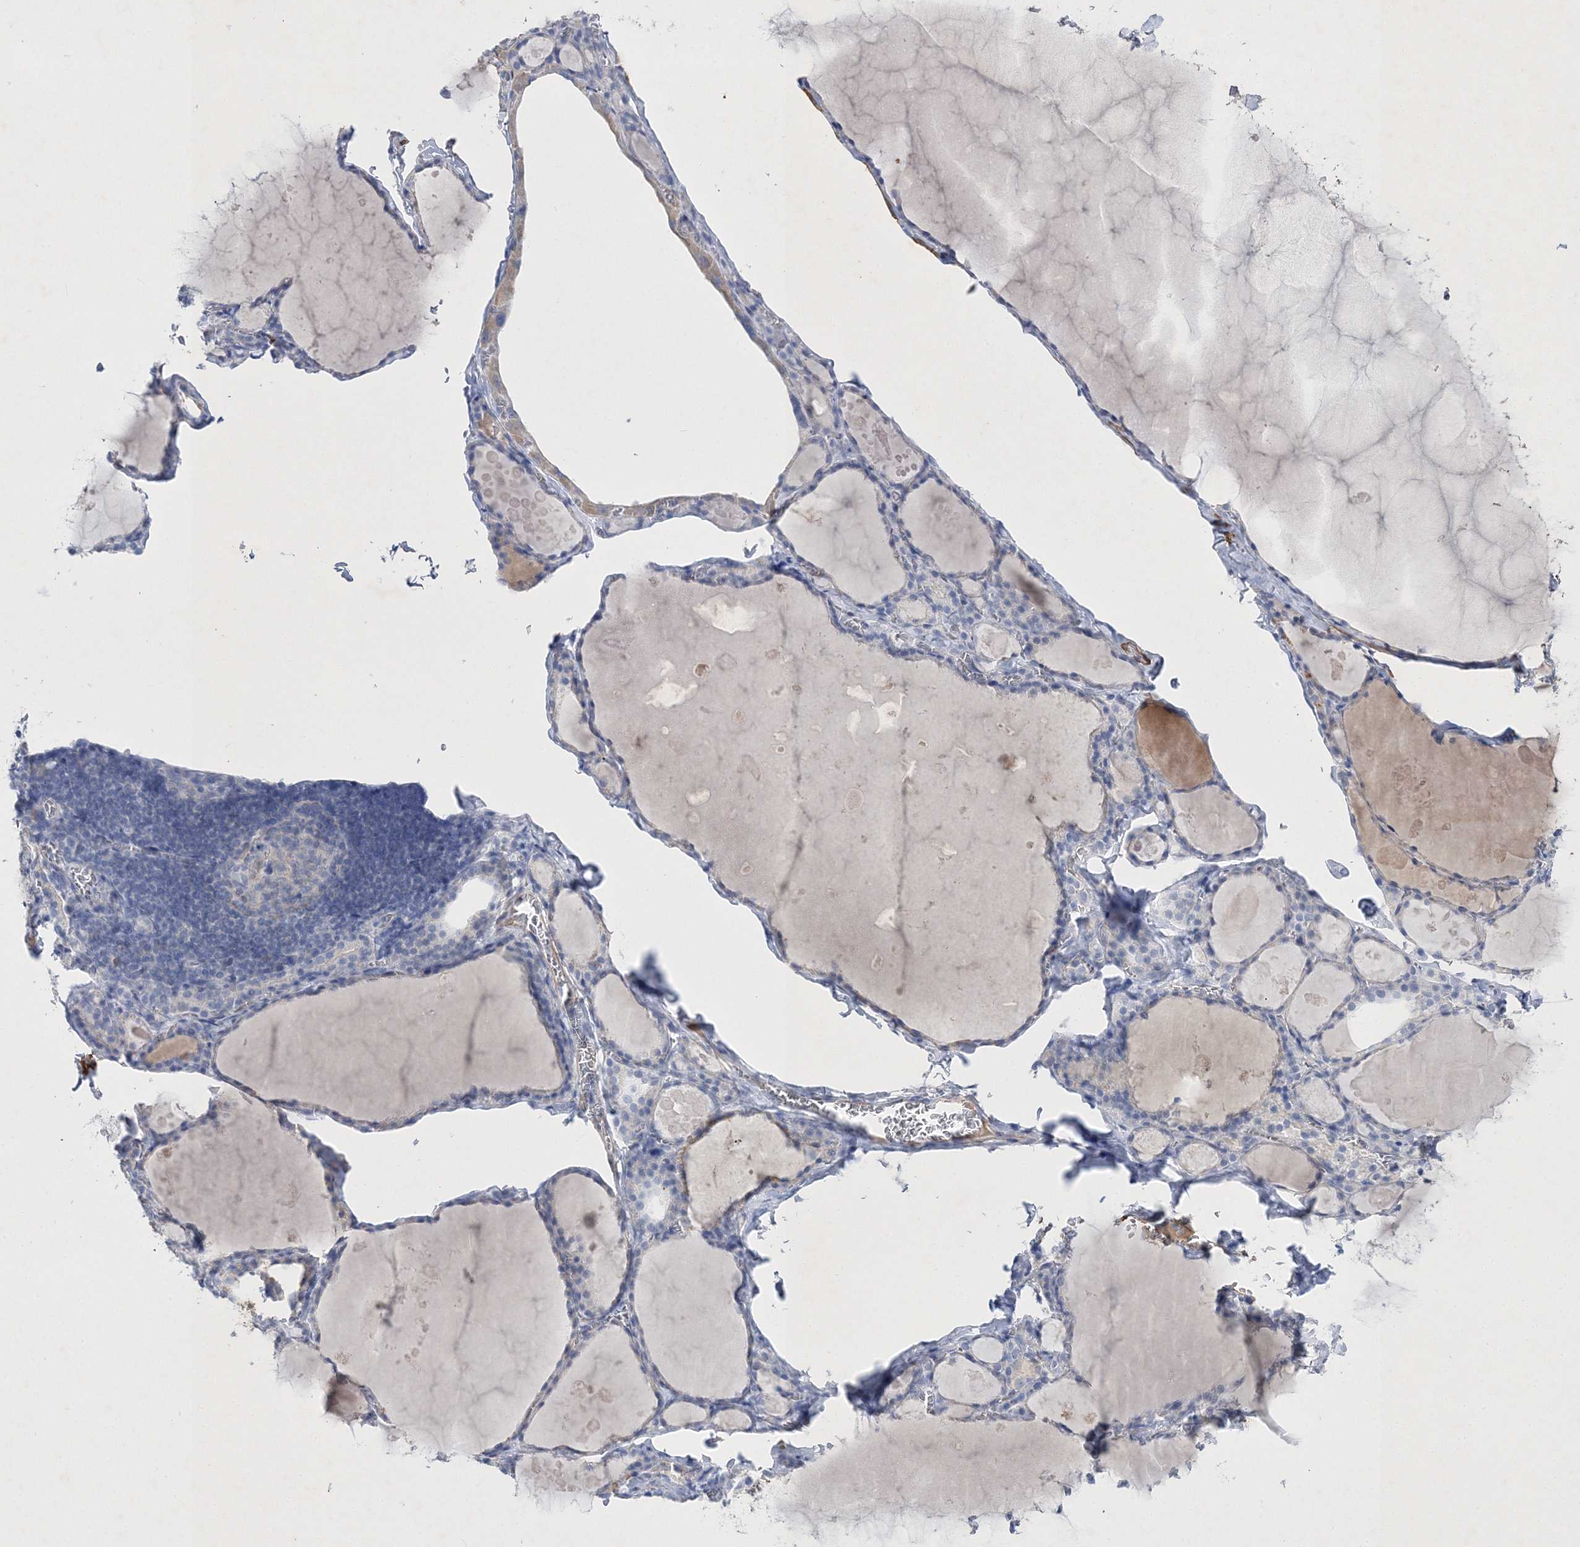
{"staining": {"intensity": "negative", "quantity": "none", "location": "none"}, "tissue": "thyroid gland", "cell_type": "Glandular cells", "image_type": "normal", "snomed": [{"axis": "morphology", "description": "Normal tissue, NOS"}, {"axis": "topography", "description": "Thyroid gland"}], "caption": "Immunohistochemical staining of unremarkable human thyroid gland reveals no significant staining in glandular cells.", "gene": "RTN2", "patient": {"sex": "male", "age": 56}}